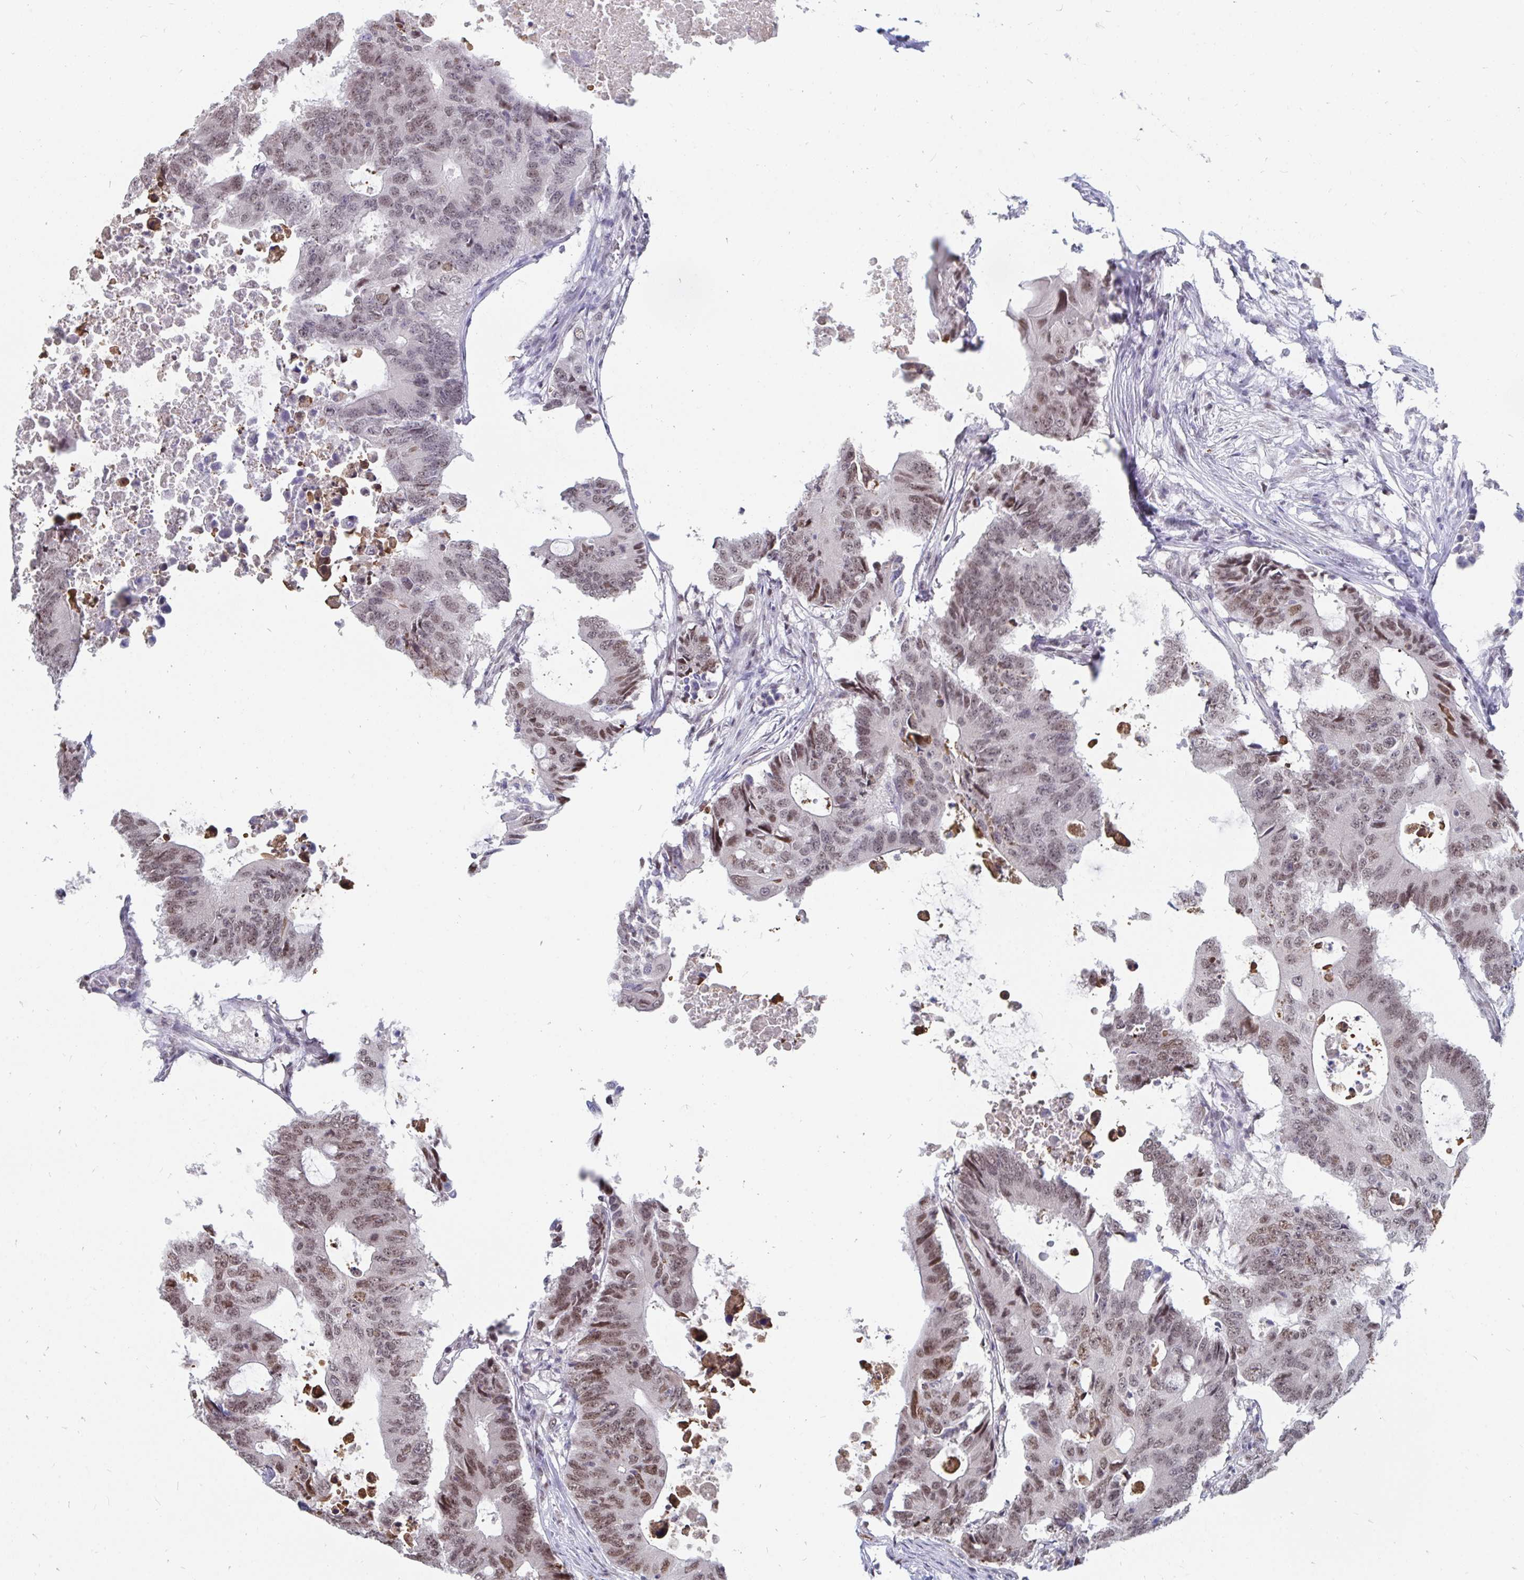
{"staining": {"intensity": "moderate", "quantity": "25%-75%", "location": "nuclear"}, "tissue": "colorectal cancer", "cell_type": "Tumor cells", "image_type": "cancer", "snomed": [{"axis": "morphology", "description": "Adenocarcinoma, NOS"}, {"axis": "topography", "description": "Colon"}], "caption": "Brown immunohistochemical staining in human colorectal adenocarcinoma exhibits moderate nuclear positivity in about 25%-75% of tumor cells. The protein is shown in brown color, while the nuclei are stained blue.", "gene": "TRIP12", "patient": {"sex": "male", "age": 71}}